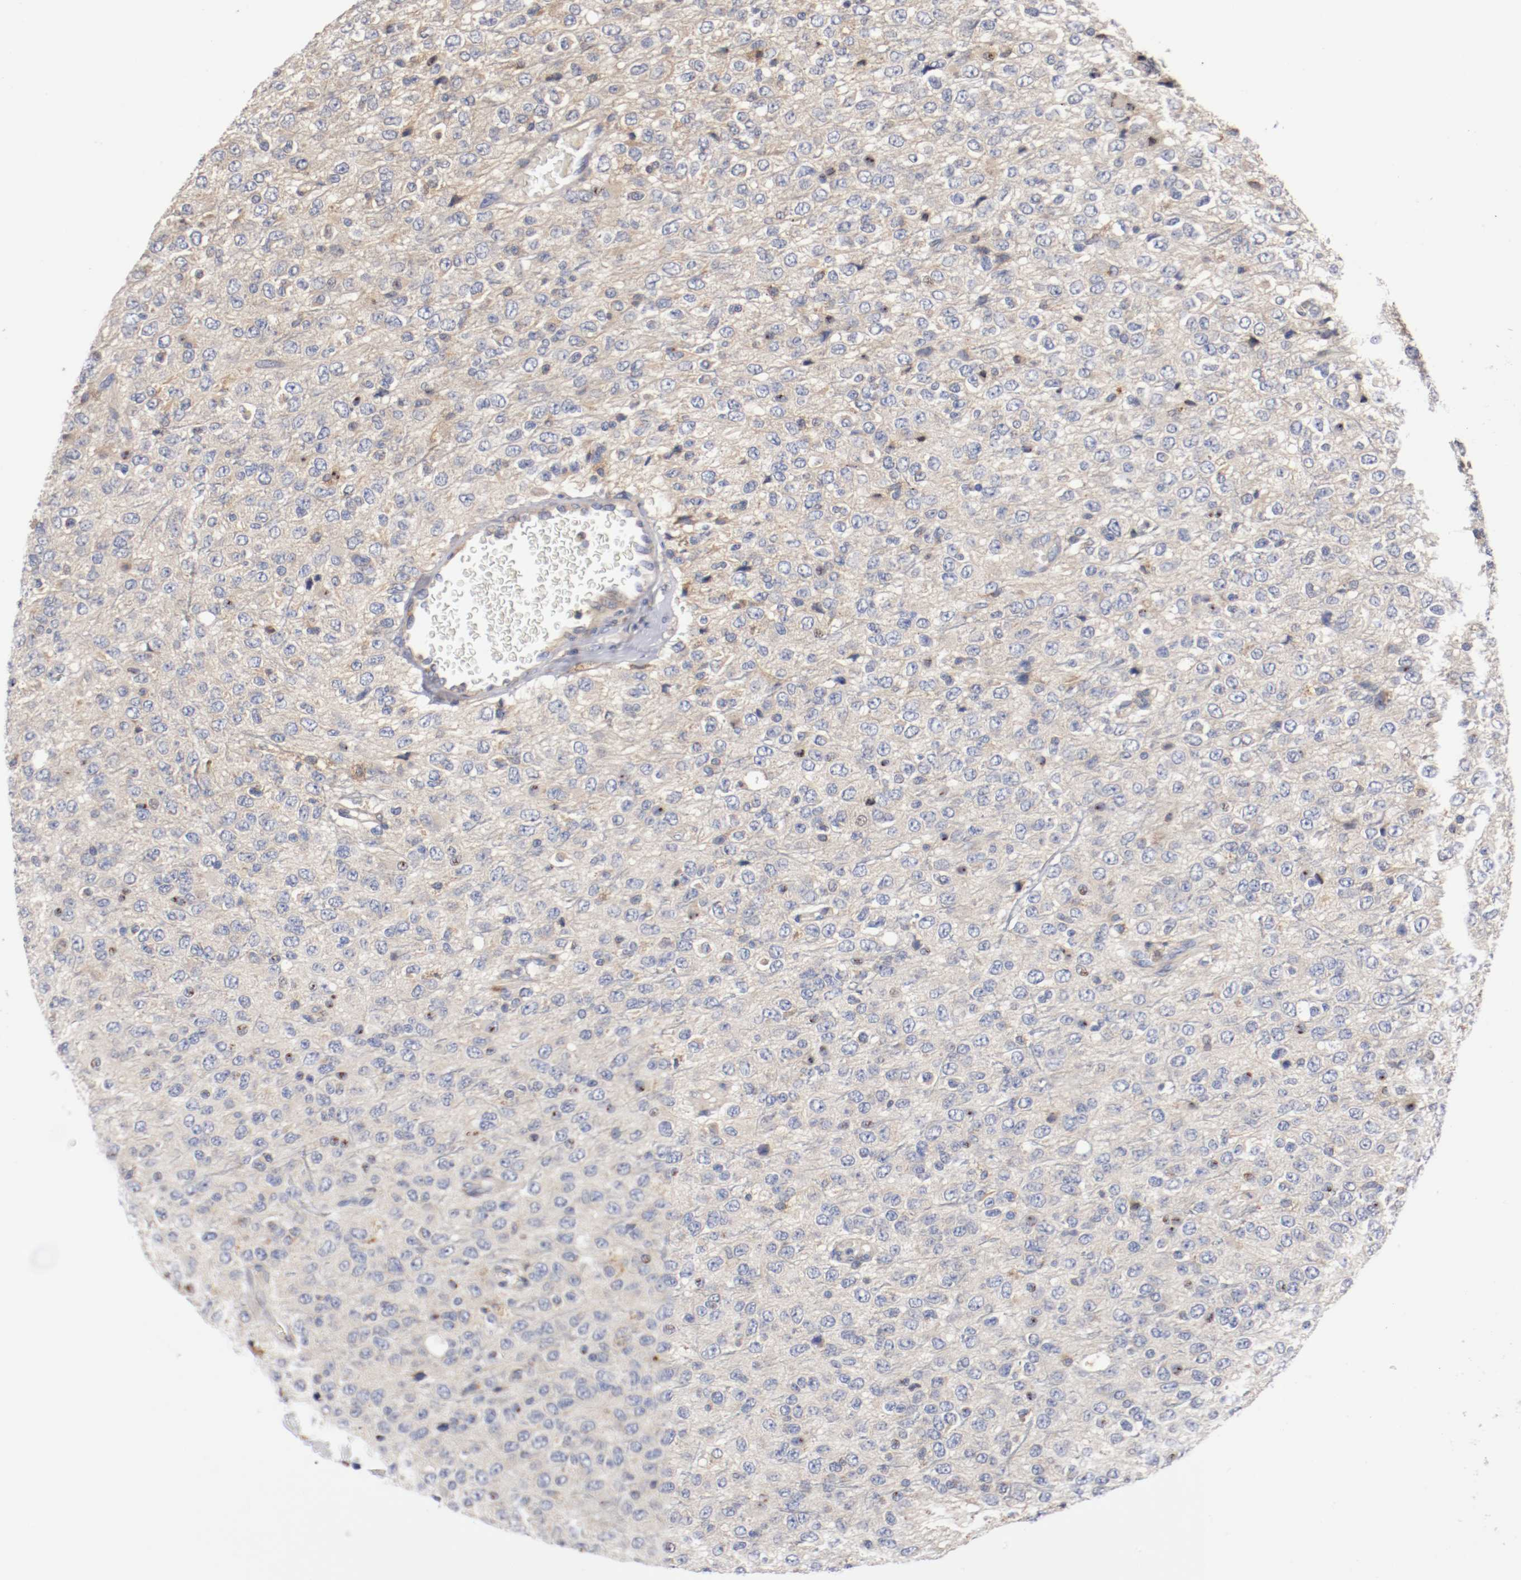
{"staining": {"intensity": "weak", "quantity": ">75%", "location": "cytoplasmic/membranous"}, "tissue": "glioma", "cell_type": "Tumor cells", "image_type": "cancer", "snomed": [{"axis": "morphology", "description": "Glioma, malignant, High grade"}, {"axis": "topography", "description": "pancreas cauda"}], "caption": "The histopathology image shows a brown stain indicating the presence of a protein in the cytoplasmic/membranous of tumor cells in glioma.", "gene": "TNFSF13", "patient": {"sex": "male", "age": 60}}